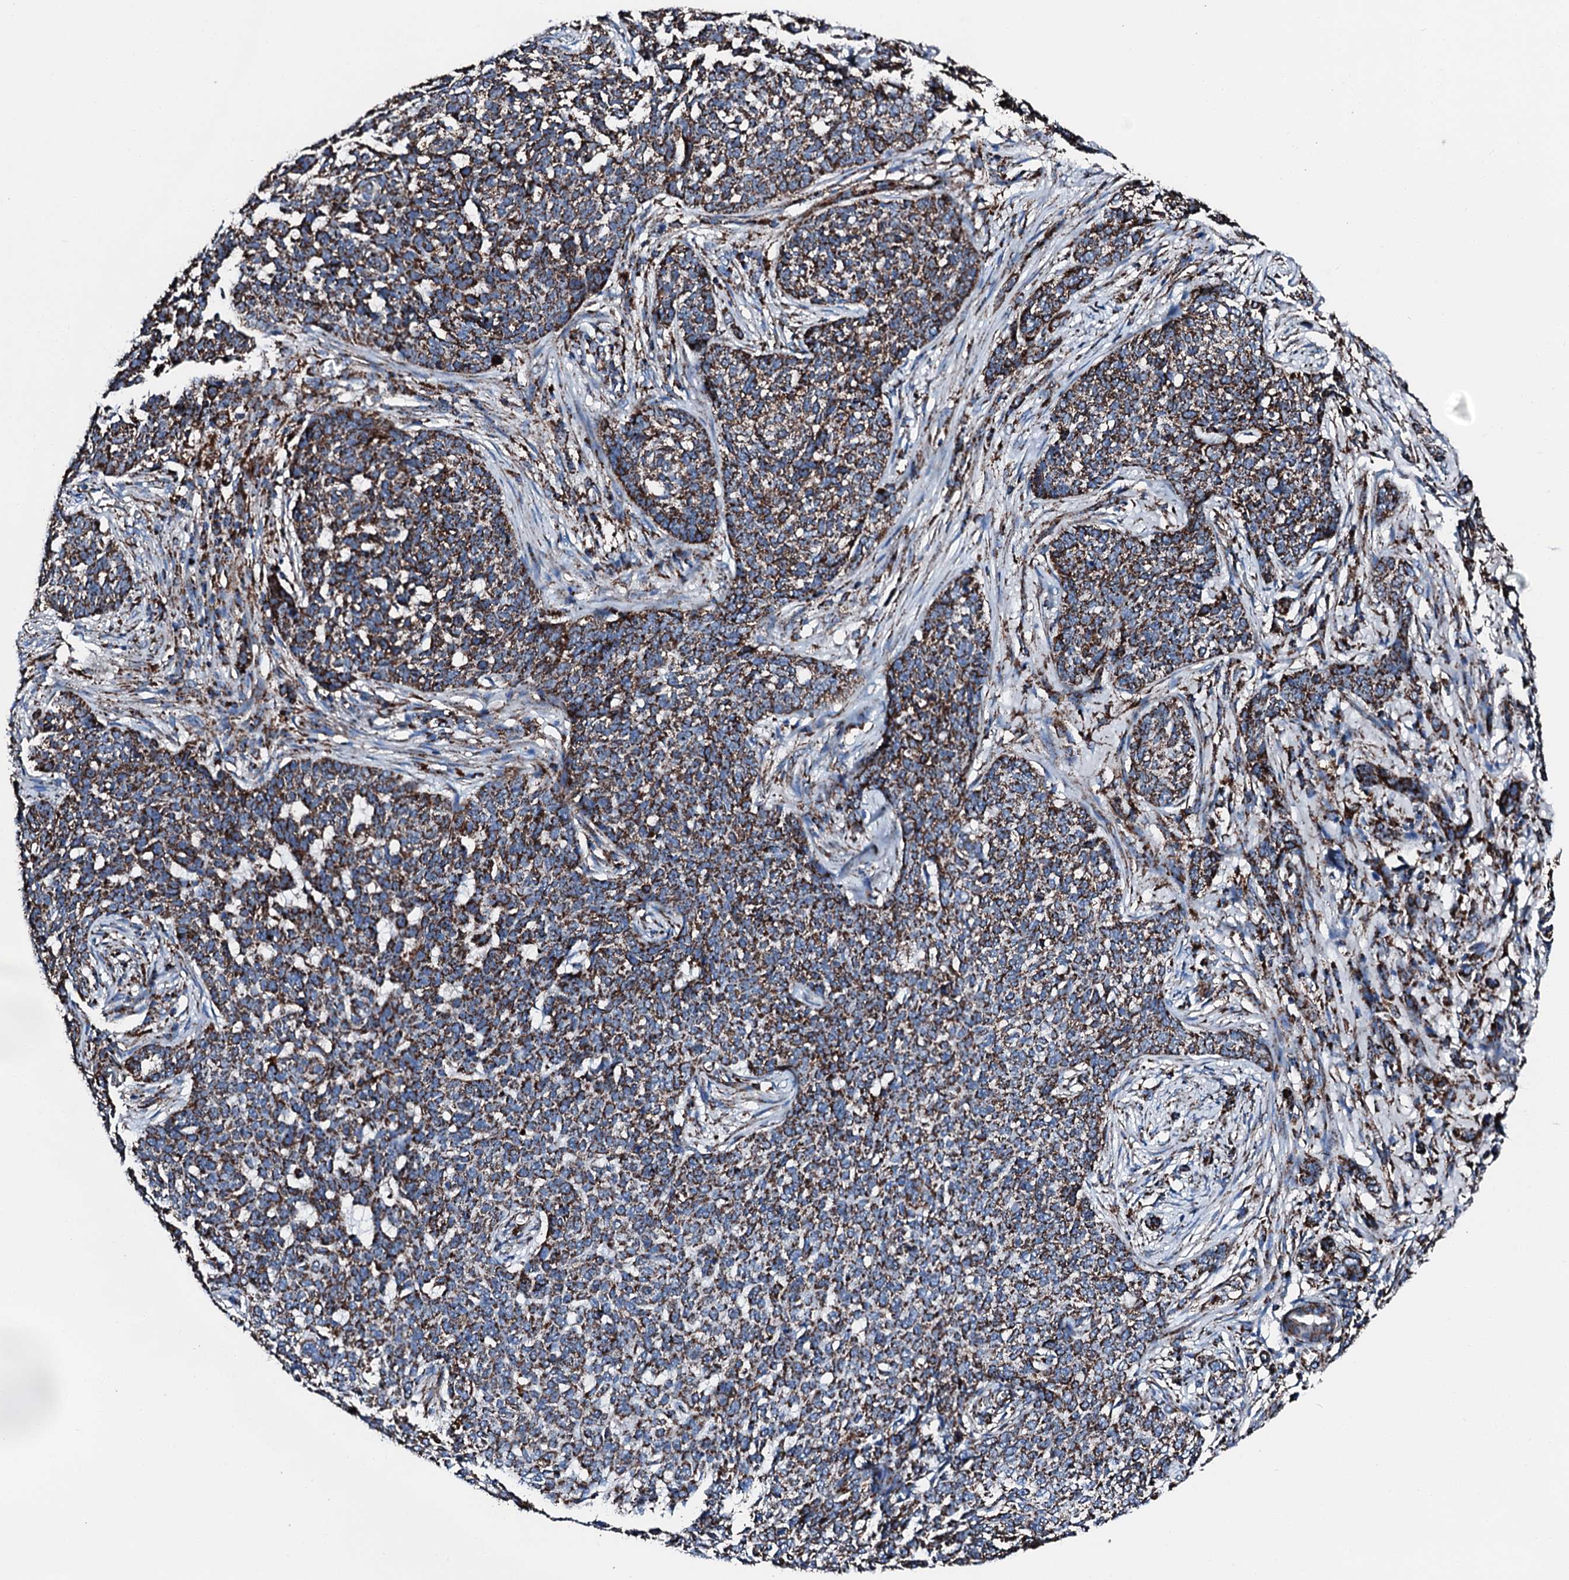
{"staining": {"intensity": "strong", "quantity": ">75%", "location": "cytoplasmic/membranous"}, "tissue": "skin cancer", "cell_type": "Tumor cells", "image_type": "cancer", "snomed": [{"axis": "morphology", "description": "Basal cell carcinoma"}, {"axis": "topography", "description": "Skin"}], "caption": "An immunohistochemistry histopathology image of neoplastic tissue is shown. Protein staining in brown labels strong cytoplasmic/membranous positivity in skin cancer (basal cell carcinoma) within tumor cells.", "gene": "HADH", "patient": {"sex": "male", "age": 85}}